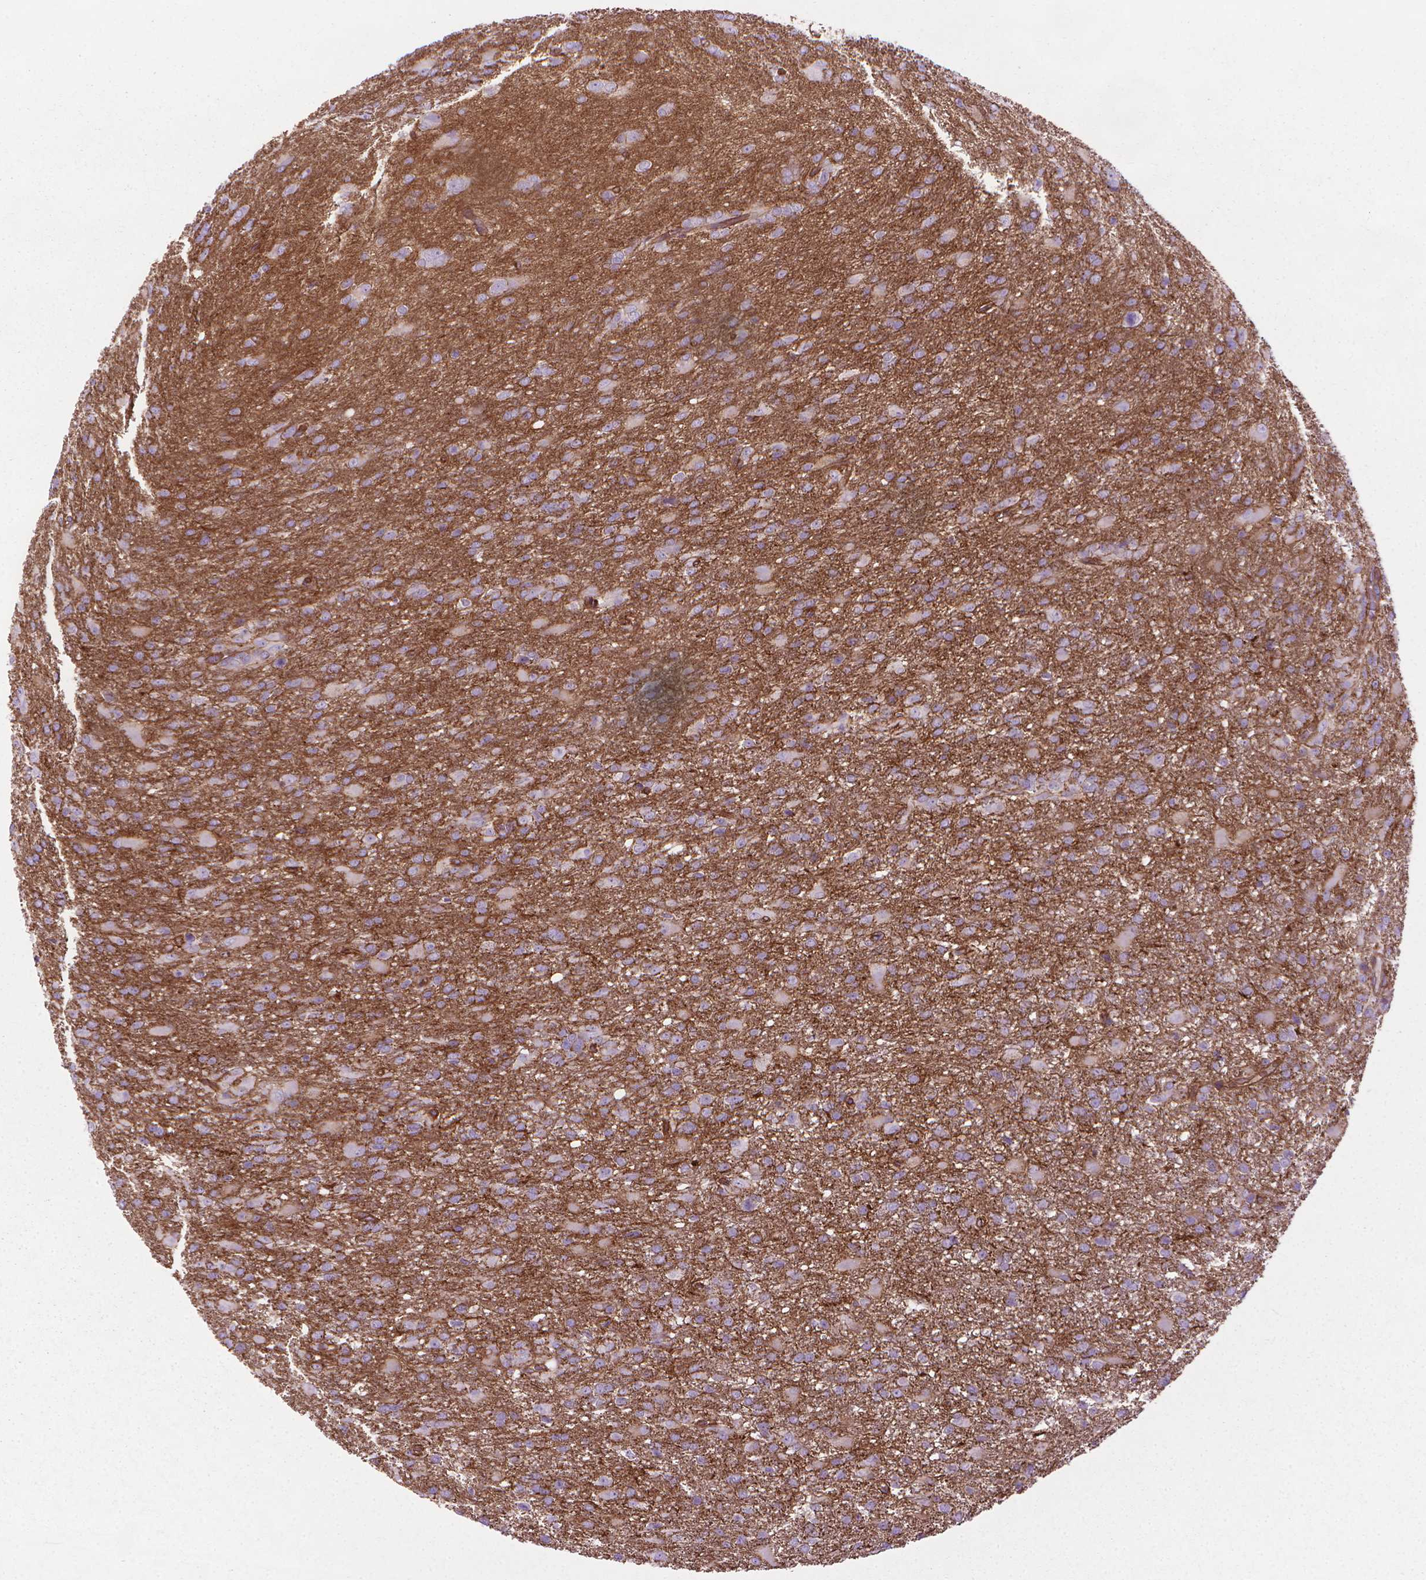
{"staining": {"intensity": "negative", "quantity": "none", "location": "none"}, "tissue": "glioma", "cell_type": "Tumor cells", "image_type": "cancer", "snomed": [{"axis": "morphology", "description": "Glioma, malignant, High grade"}, {"axis": "topography", "description": "Brain"}], "caption": "There is no significant positivity in tumor cells of malignant high-grade glioma. The staining is performed using DAB (3,3'-diaminobenzidine) brown chromogen with nuclei counter-stained in using hematoxylin.", "gene": "TENT5A", "patient": {"sex": "male", "age": 68}}